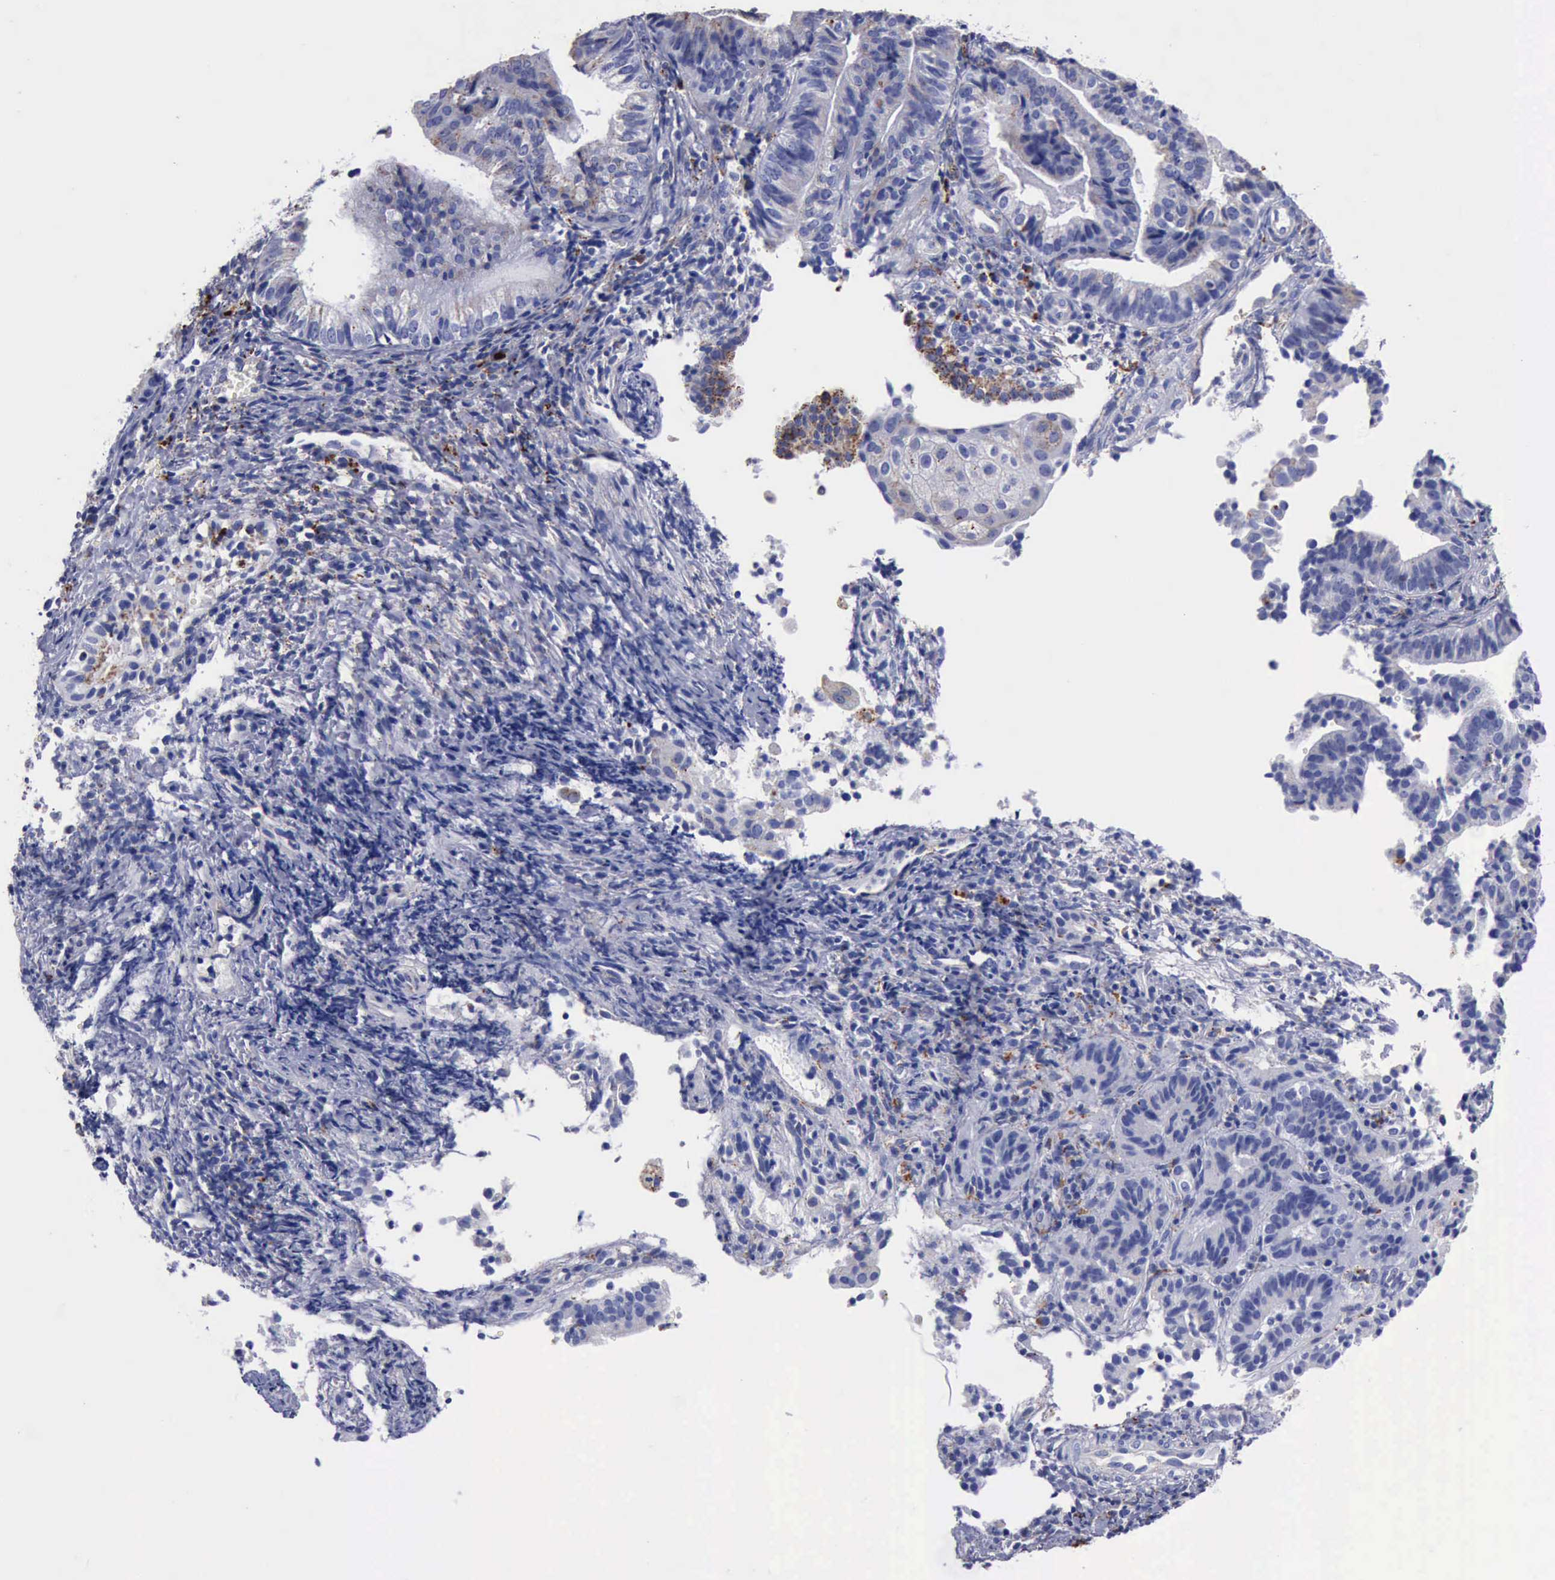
{"staining": {"intensity": "moderate", "quantity": "<25%", "location": "cytoplasmic/membranous"}, "tissue": "cervical cancer", "cell_type": "Tumor cells", "image_type": "cancer", "snomed": [{"axis": "morphology", "description": "Adenocarcinoma, NOS"}, {"axis": "topography", "description": "Cervix"}], "caption": "Immunohistochemistry image of neoplastic tissue: cervical adenocarcinoma stained using immunohistochemistry (IHC) reveals low levels of moderate protein expression localized specifically in the cytoplasmic/membranous of tumor cells, appearing as a cytoplasmic/membranous brown color.", "gene": "CTSD", "patient": {"sex": "female", "age": 60}}